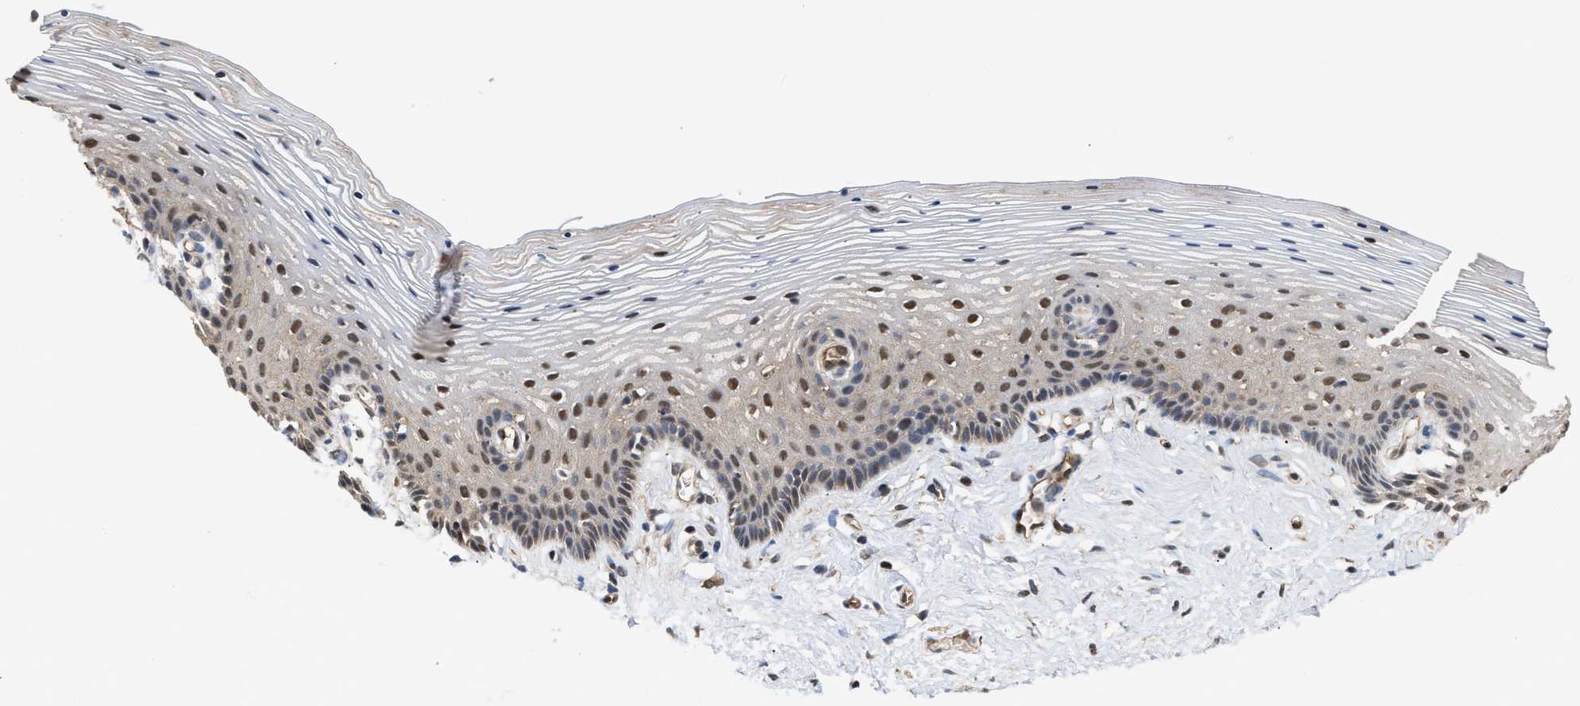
{"staining": {"intensity": "moderate", "quantity": "25%-75%", "location": "nuclear"}, "tissue": "vagina", "cell_type": "Squamous epithelial cells", "image_type": "normal", "snomed": [{"axis": "morphology", "description": "Normal tissue, NOS"}, {"axis": "topography", "description": "Vagina"}], "caption": "Moderate nuclear positivity for a protein is appreciated in approximately 25%-75% of squamous epithelial cells of unremarkable vagina using immunohistochemistry (IHC).", "gene": "SCAI", "patient": {"sex": "female", "age": 32}}